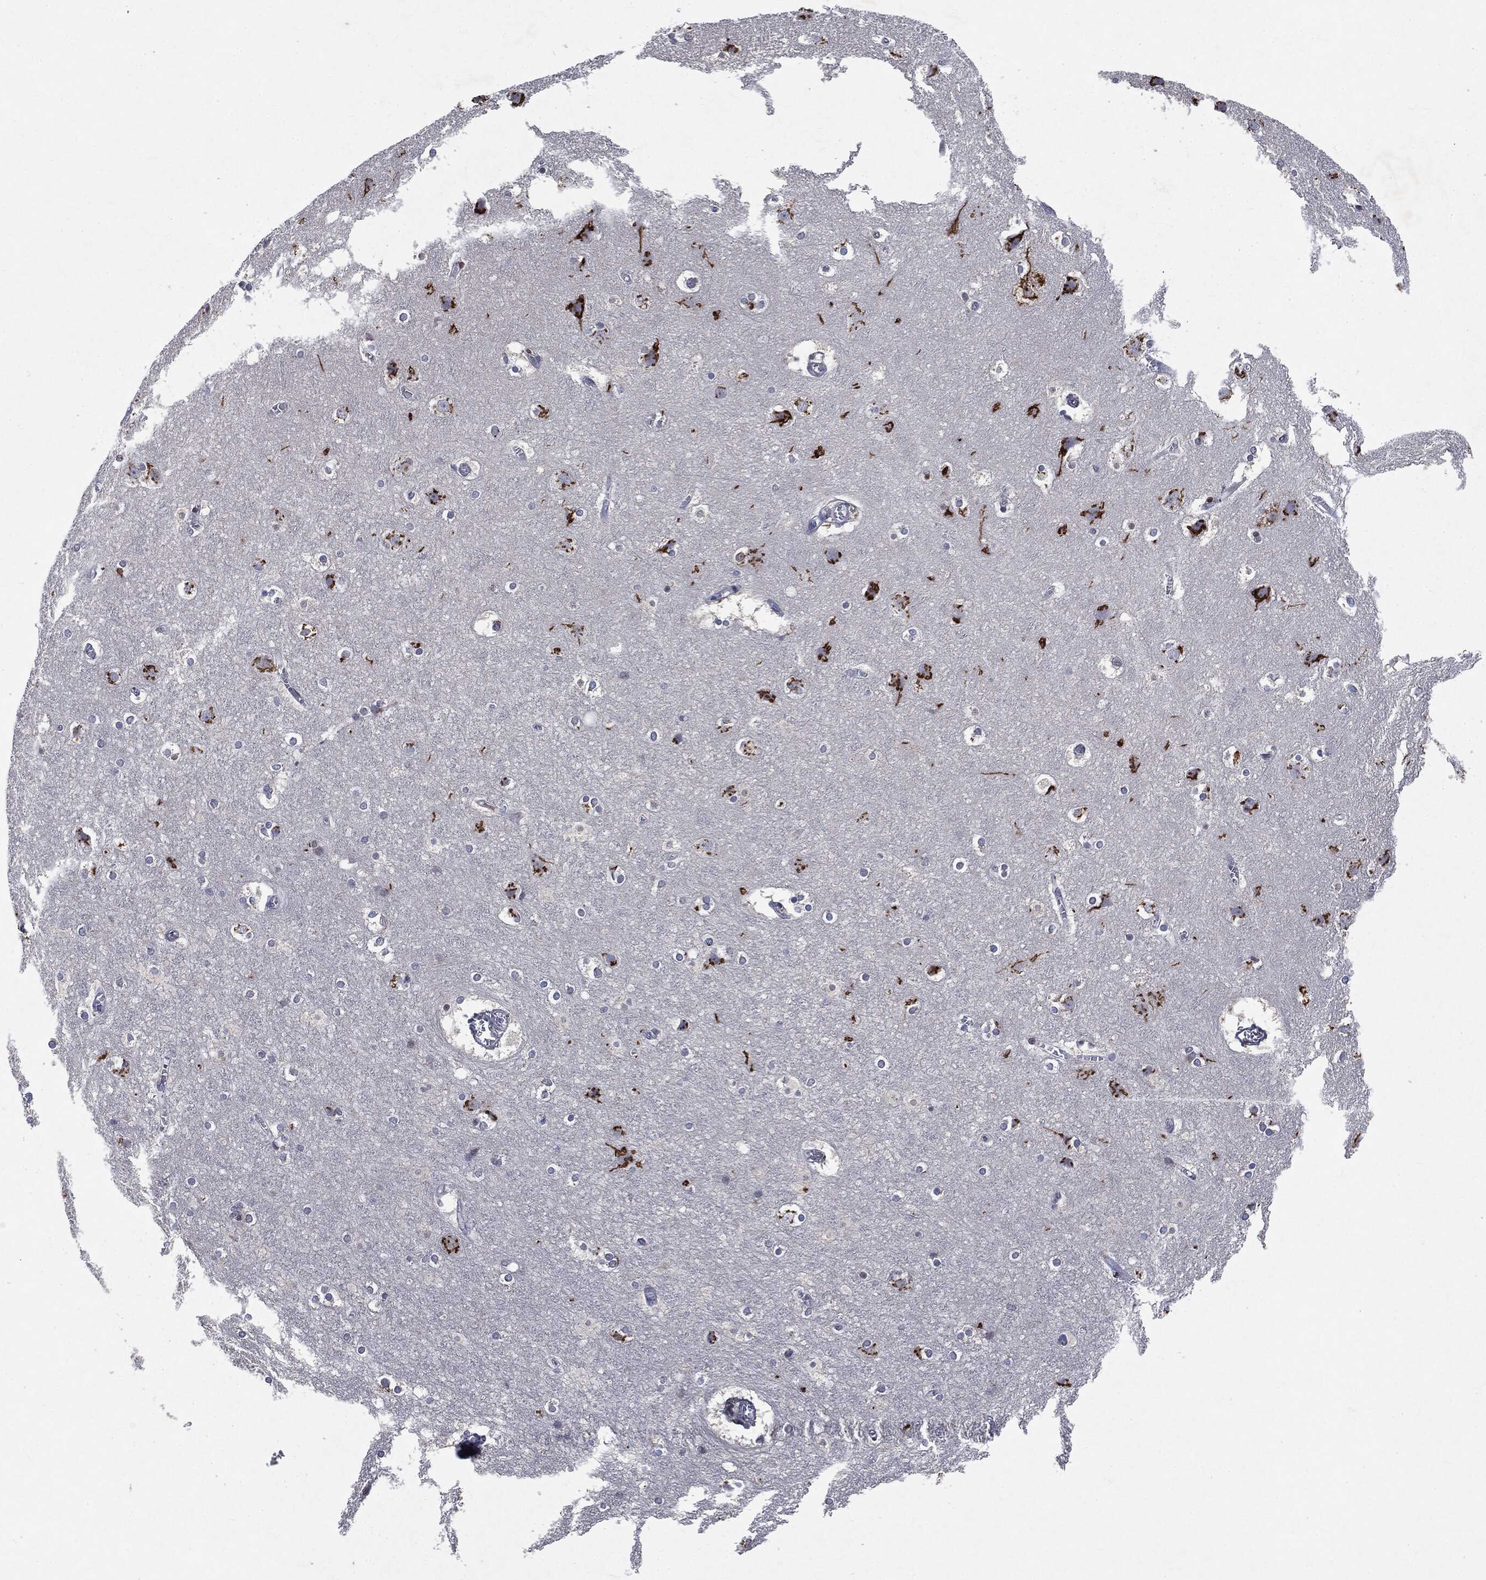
{"staining": {"intensity": "negative", "quantity": "none", "location": "none"}, "tissue": "cerebral cortex", "cell_type": "Endothelial cells", "image_type": "normal", "snomed": [{"axis": "morphology", "description": "Normal tissue, NOS"}, {"axis": "topography", "description": "Cerebral cortex"}], "caption": "Immunohistochemical staining of normal cerebral cortex shows no significant expression in endothelial cells.", "gene": "CASD1", "patient": {"sex": "male", "age": 59}}